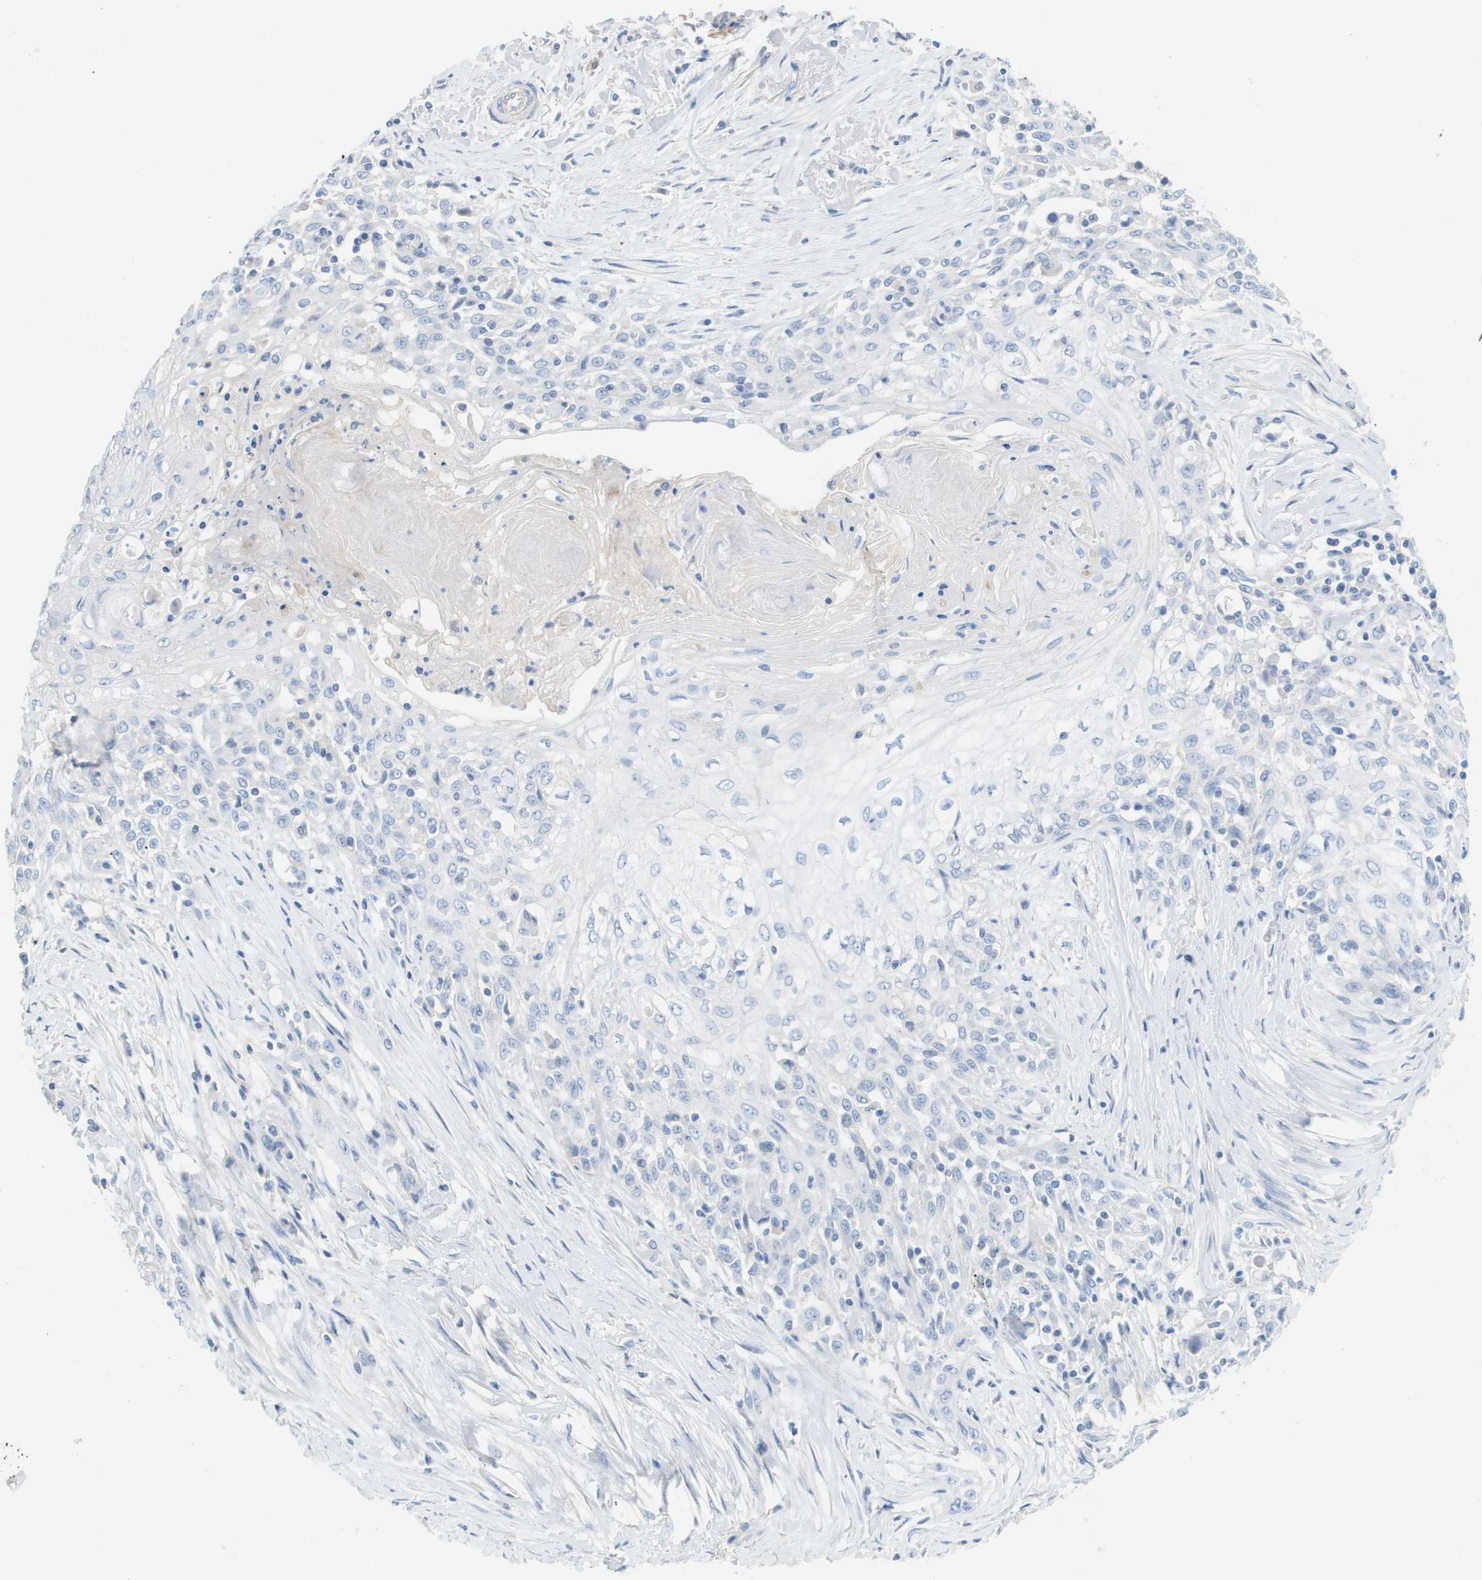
{"staining": {"intensity": "negative", "quantity": "none", "location": "none"}, "tissue": "skin cancer", "cell_type": "Tumor cells", "image_type": "cancer", "snomed": [{"axis": "morphology", "description": "Squamous cell carcinoma, NOS"}, {"axis": "morphology", "description": "Squamous cell carcinoma, metastatic, NOS"}, {"axis": "topography", "description": "Skin"}, {"axis": "topography", "description": "Lymph node"}], "caption": "This histopathology image is of metastatic squamous cell carcinoma (skin) stained with IHC to label a protein in brown with the nuclei are counter-stained blue. There is no staining in tumor cells. (DAB IHC, high magnification).", "gene": "MYL3", "patient": {"sex": "male", "age": 75}}